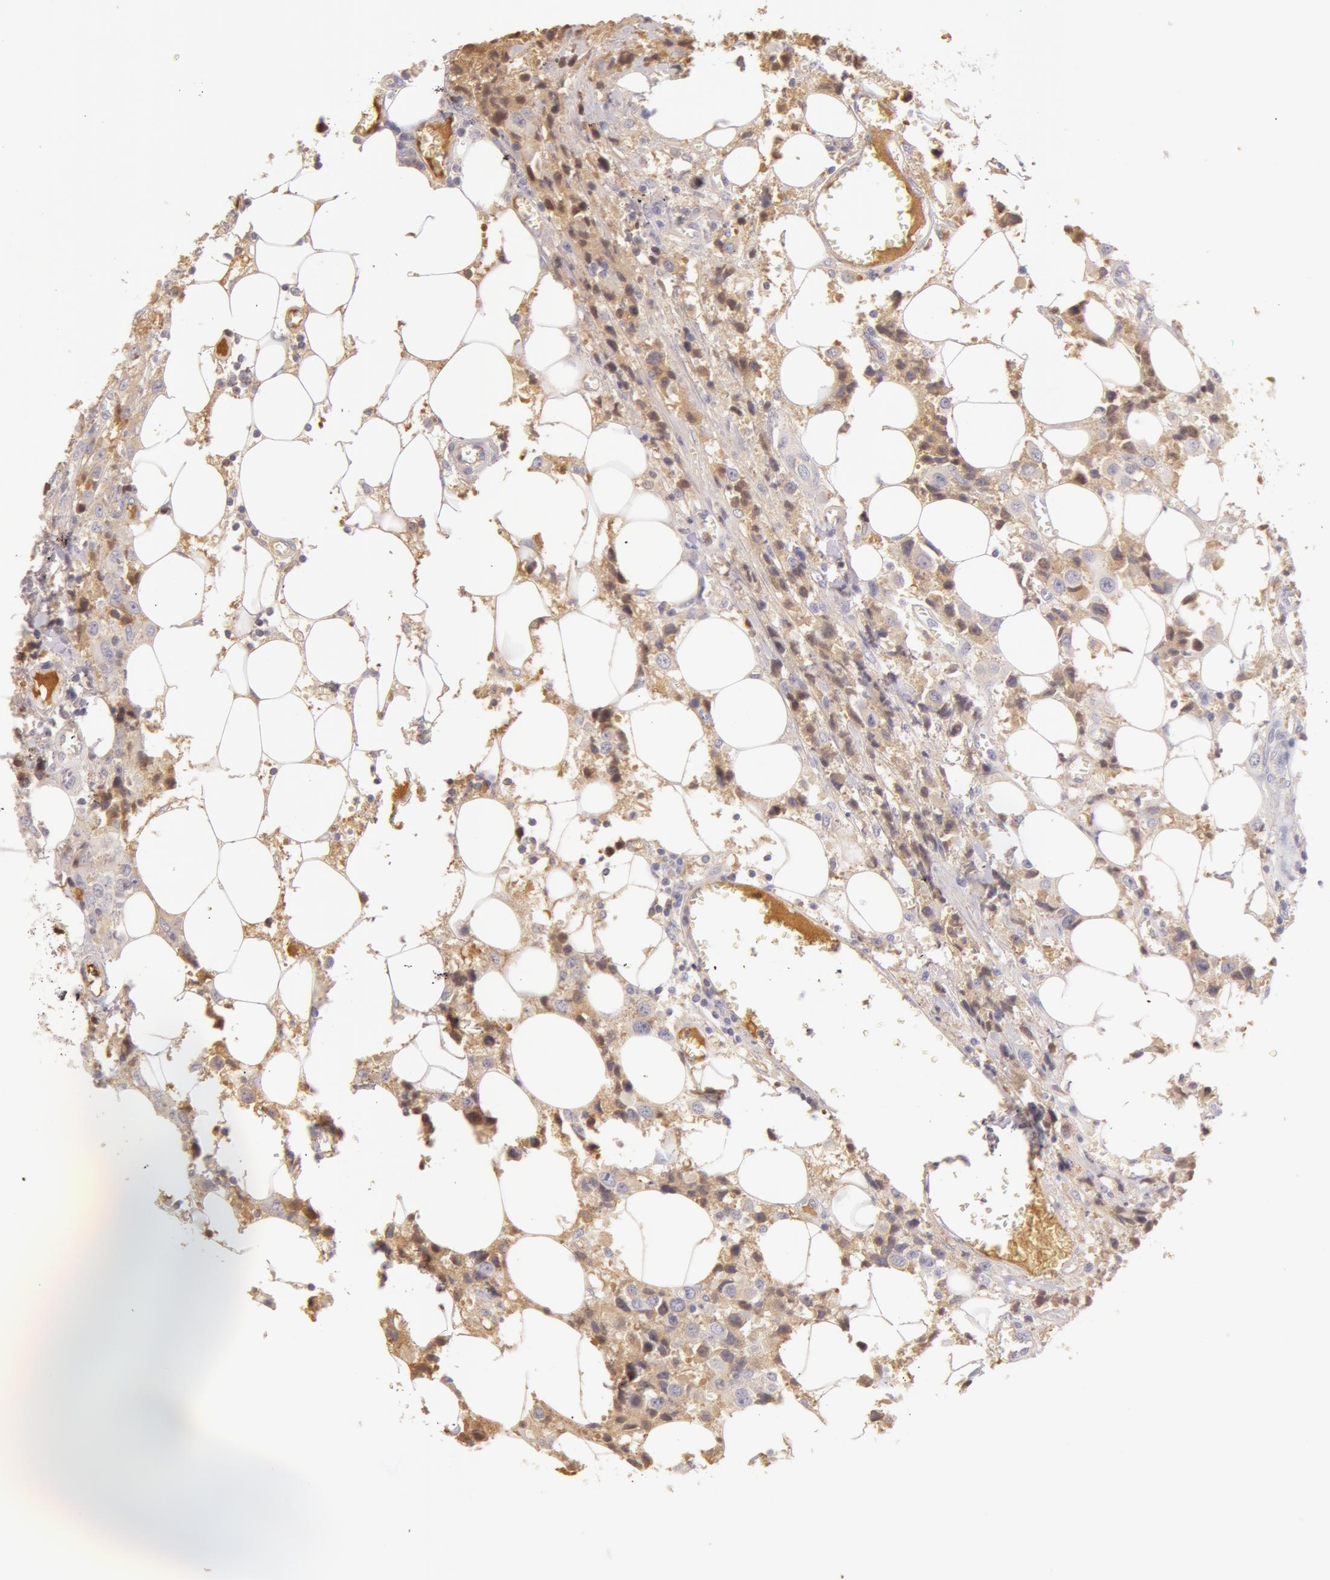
{"staining": {"intensity": "weak", "quantity": "<25%", "location": "cytoplasmic/membranous"}, "tissue": "breast cancer", "cell_type": "Tumor cells", "image_type": "cancer", "snomed": [{"axis": "morphology", "description": "Duct carcinoma"}, {"axis": "topography", "description": "Breast"}], "caption": "Immunohistochemical staining of breast invasive ductal carcinoma reveals no significant expression in tumor cells.", "gene": "AHSG", "patient": {"sex": "female", "age": 58}}